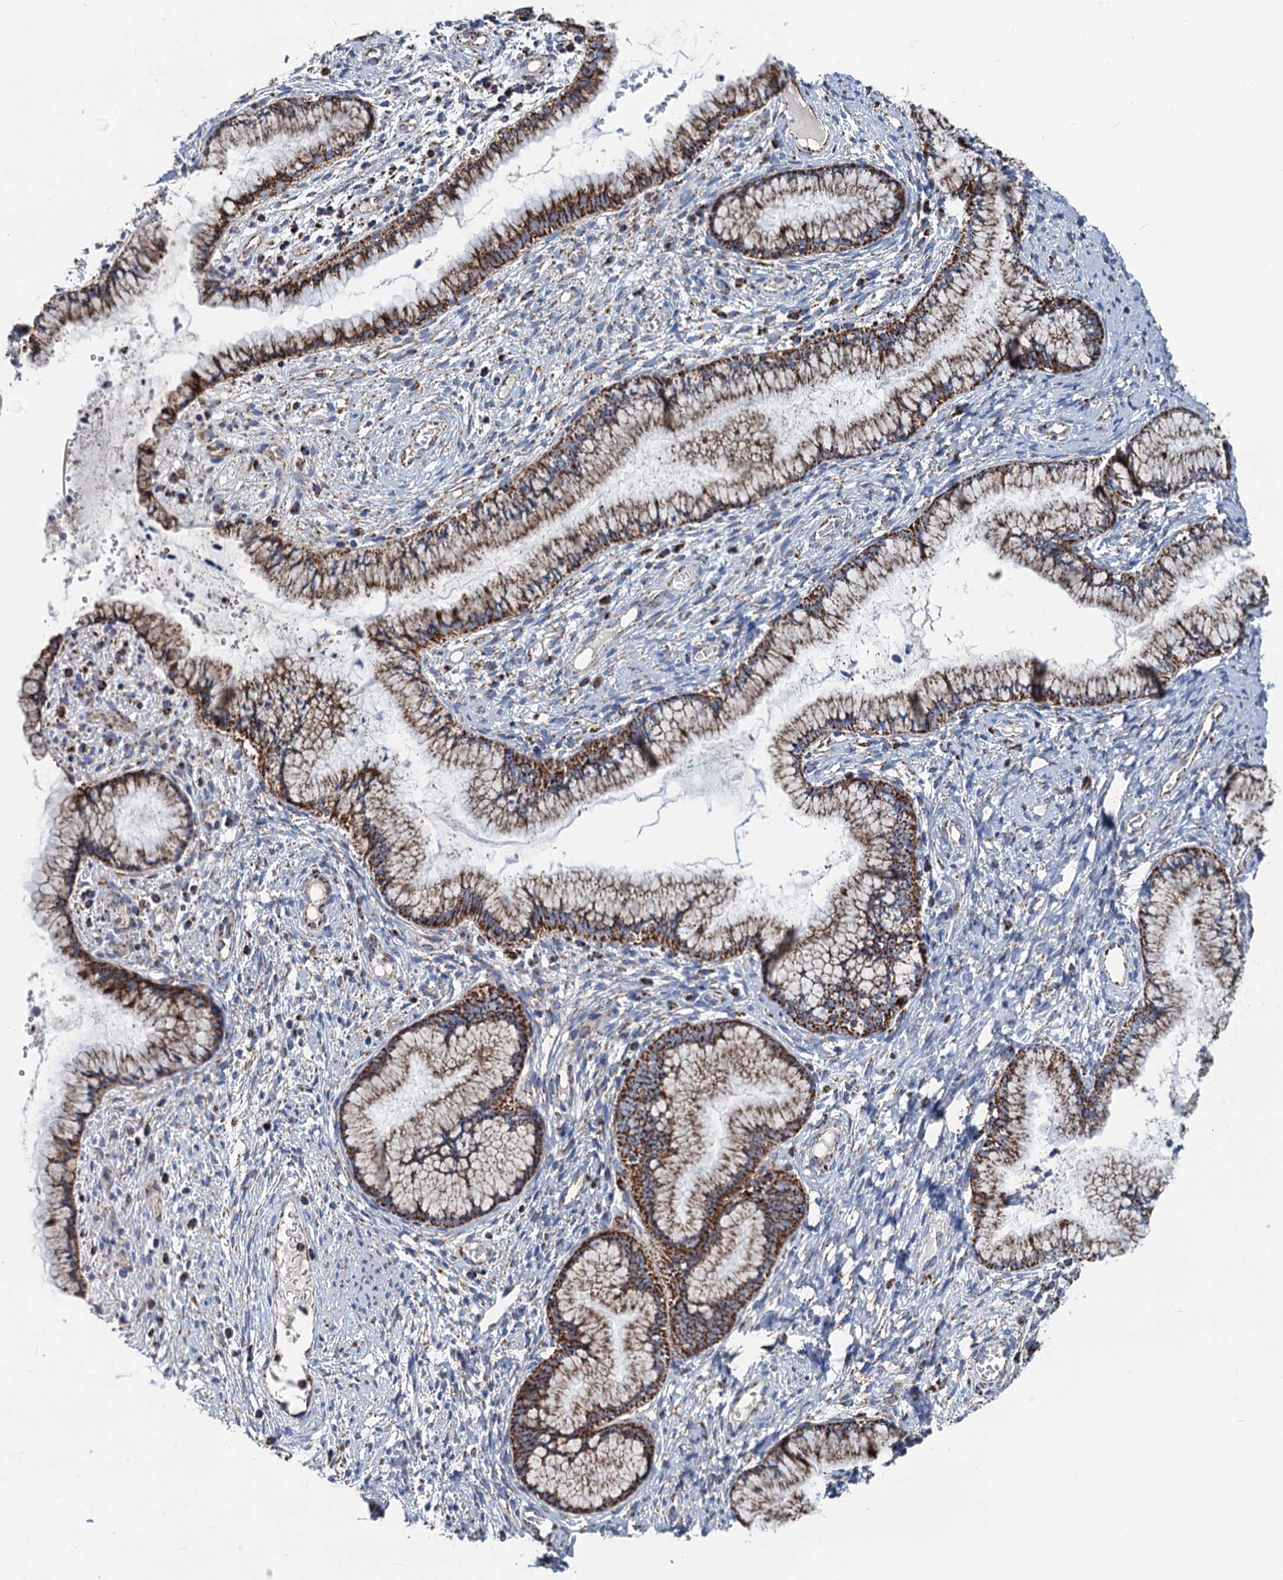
{"staining": {"intensity": "moderate", "quantity": ">75%", "location": "cytoplasmic/membranous"}, "tissue": "cervix", "cell_type": "Glandular cells", "image_type": "normal", "snomed": [{"axis": "morphology", "description": "Normal tissue, NOS"}, {"axis": "topography", "description": "Cervix"}], "caption": "Moderate cytoplasmic/membranous staining is seen in about >75% of glandular cells in normal cervix.", "gene": "IVD", "patient": {"sex": "female", "age": 42}}